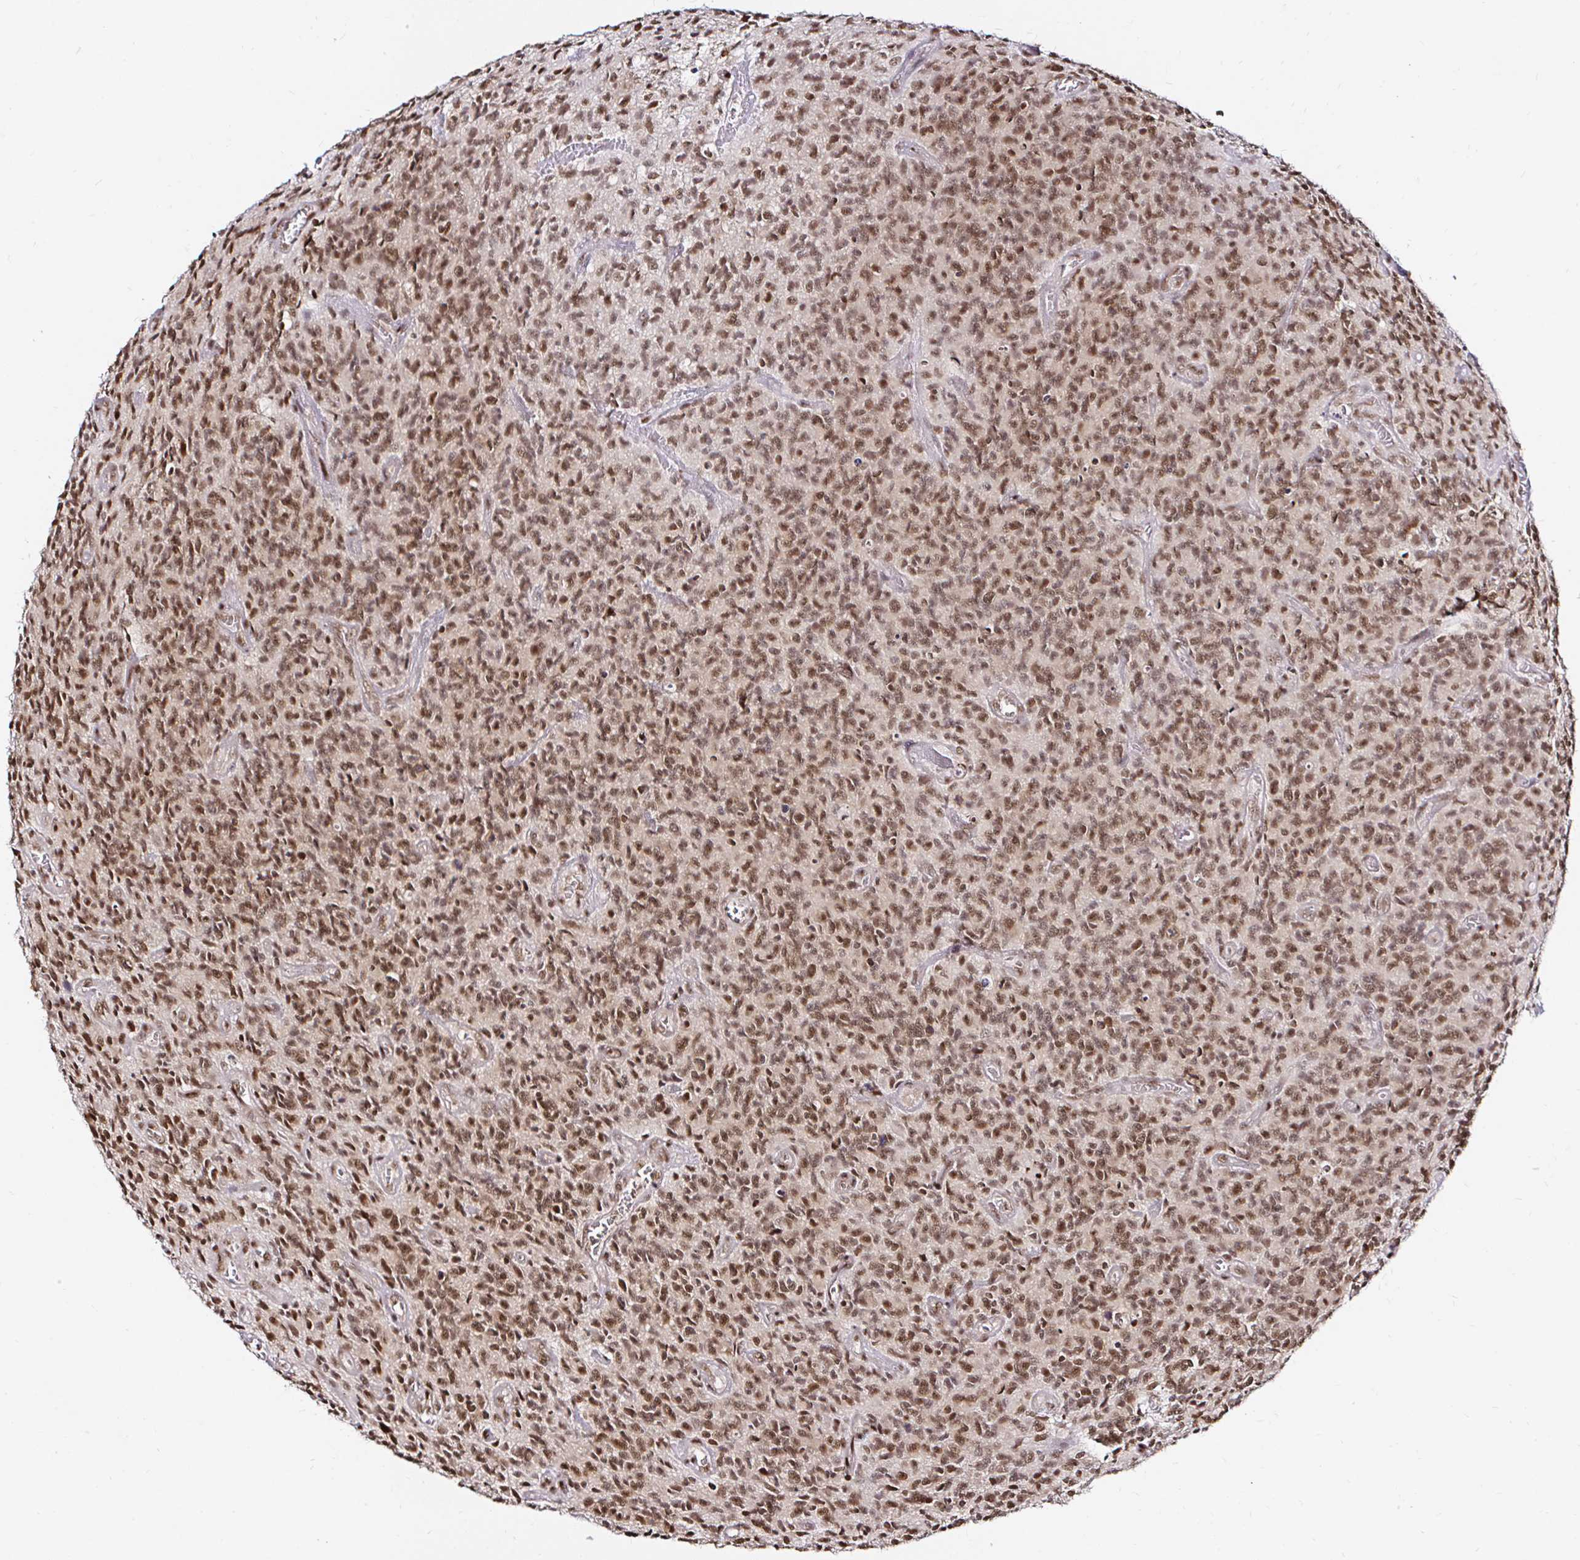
{"staining": {"intensity": "moderate", "quantity": ">75%", "location": "nuclear"}, "tissue": "glioma", "cell_type": "Tumor cells", "image_type": "cancer", "snomed": [{"axis": "morphology", "description": "Glioma, malignant, High grade"}, {"axis": "topography", "description": "Brain"}], "caption": "This histopathology image displays malignant high-grade glioma stained with IHC to label a protein in brown. The nuclear of tumor cells show moderate positivity for the protein. Nuclei are counter-stained blue.", "gene": "SNRPC", "patient": {"sex": "male", "age": 76}}